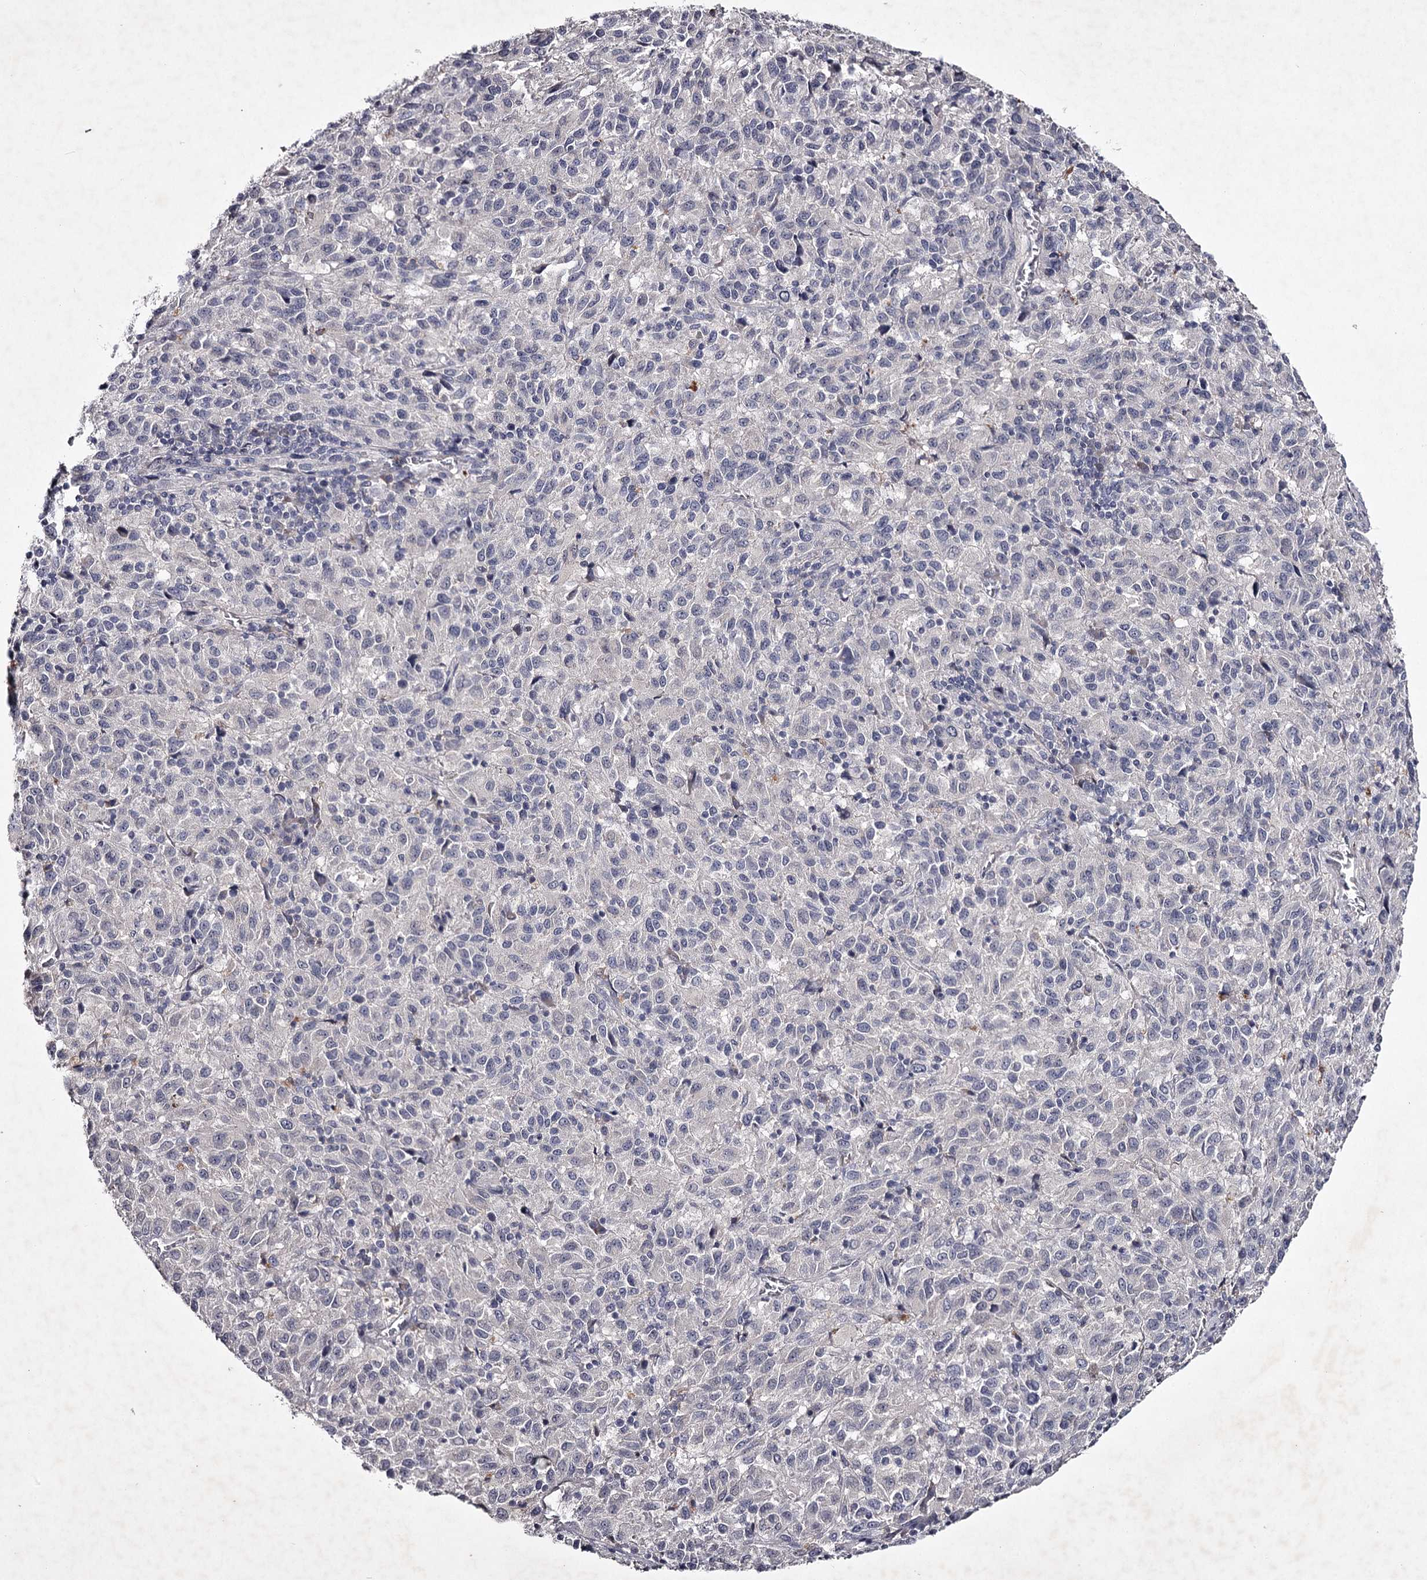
{"staining": {"intensity": "negative", "quantity": "none", "location": "none"}, "tissue": "melanoma", "cell_type": "Tumor cells", "image_type": "cancer", "snomed": [{"axis": "morphology", "description": "Malignant melanoma, Metastatic site"}, {"axis": "topography", "description": "Lung"}], "caption": "High magnification brightfield microscopy of malignant melanoma (metastatic site) stained with DAB (3,3'-diaminobenzidine) (brown) and counterstained with hematoxylin (blue): tumor cells show no significant staining. (DAB IHC, high magnification).", "gene": "FDXACB1", "patient": {"sex": "male", "age": 64}}